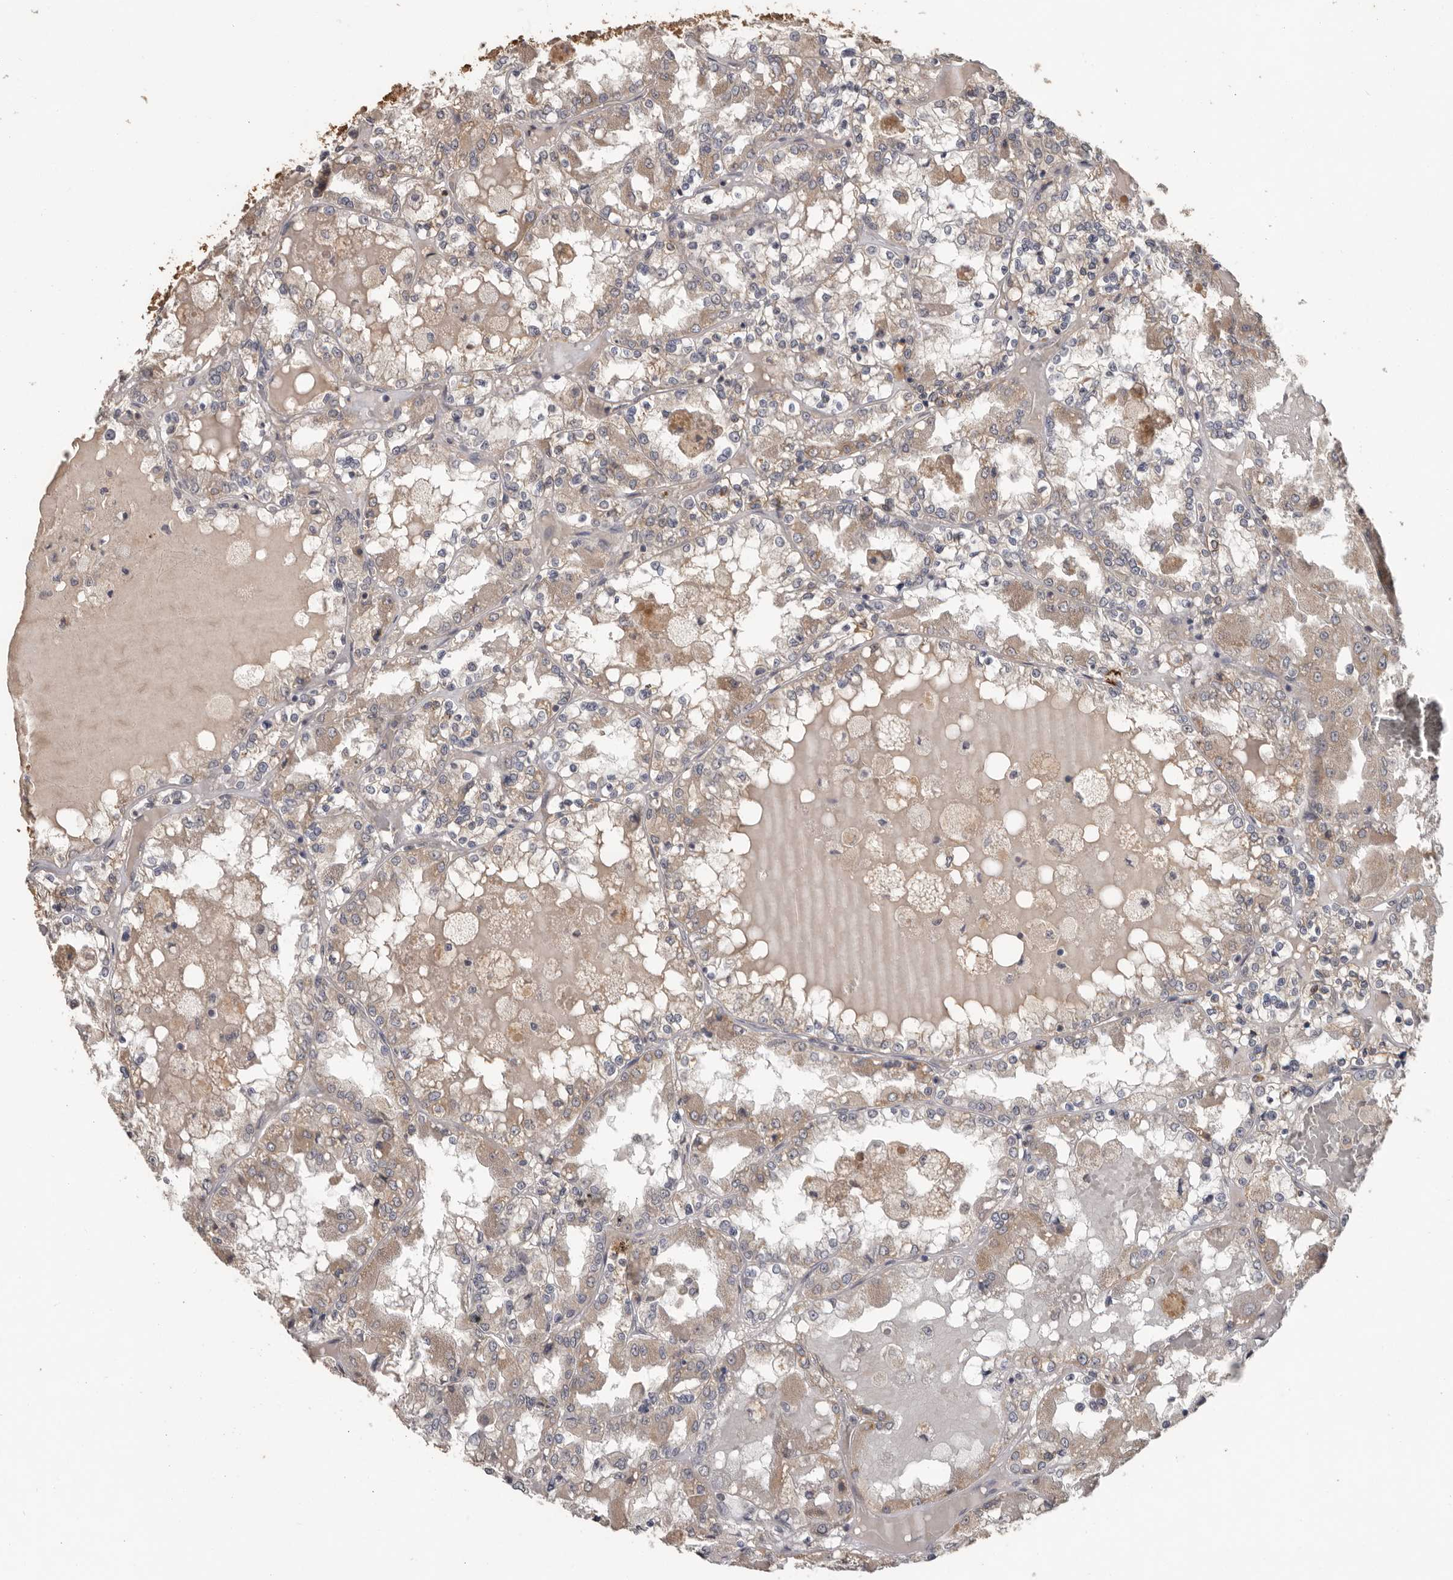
{"staining": {"intensity": "weak", "quantity": "25%-75%", "location": "cytoplasmic/membranous"}, "tissue": "renal cancer", "cell_type": "Tumor cells", "image_type": "cancer", "snomed": [{"axis": "morphology", "description": "Adenocarcinoma, NOS"}, {"axis": "topography", "description": "Kidney"}], "caption": "Protein expression analysis of adenocarcinoma (renal) reveals weak cytoplasmic/membranous positivity in approximately 25%-75% of tumor cells.", "gene": "MTF1", "patient": {"sex": "female", "age": 56}}